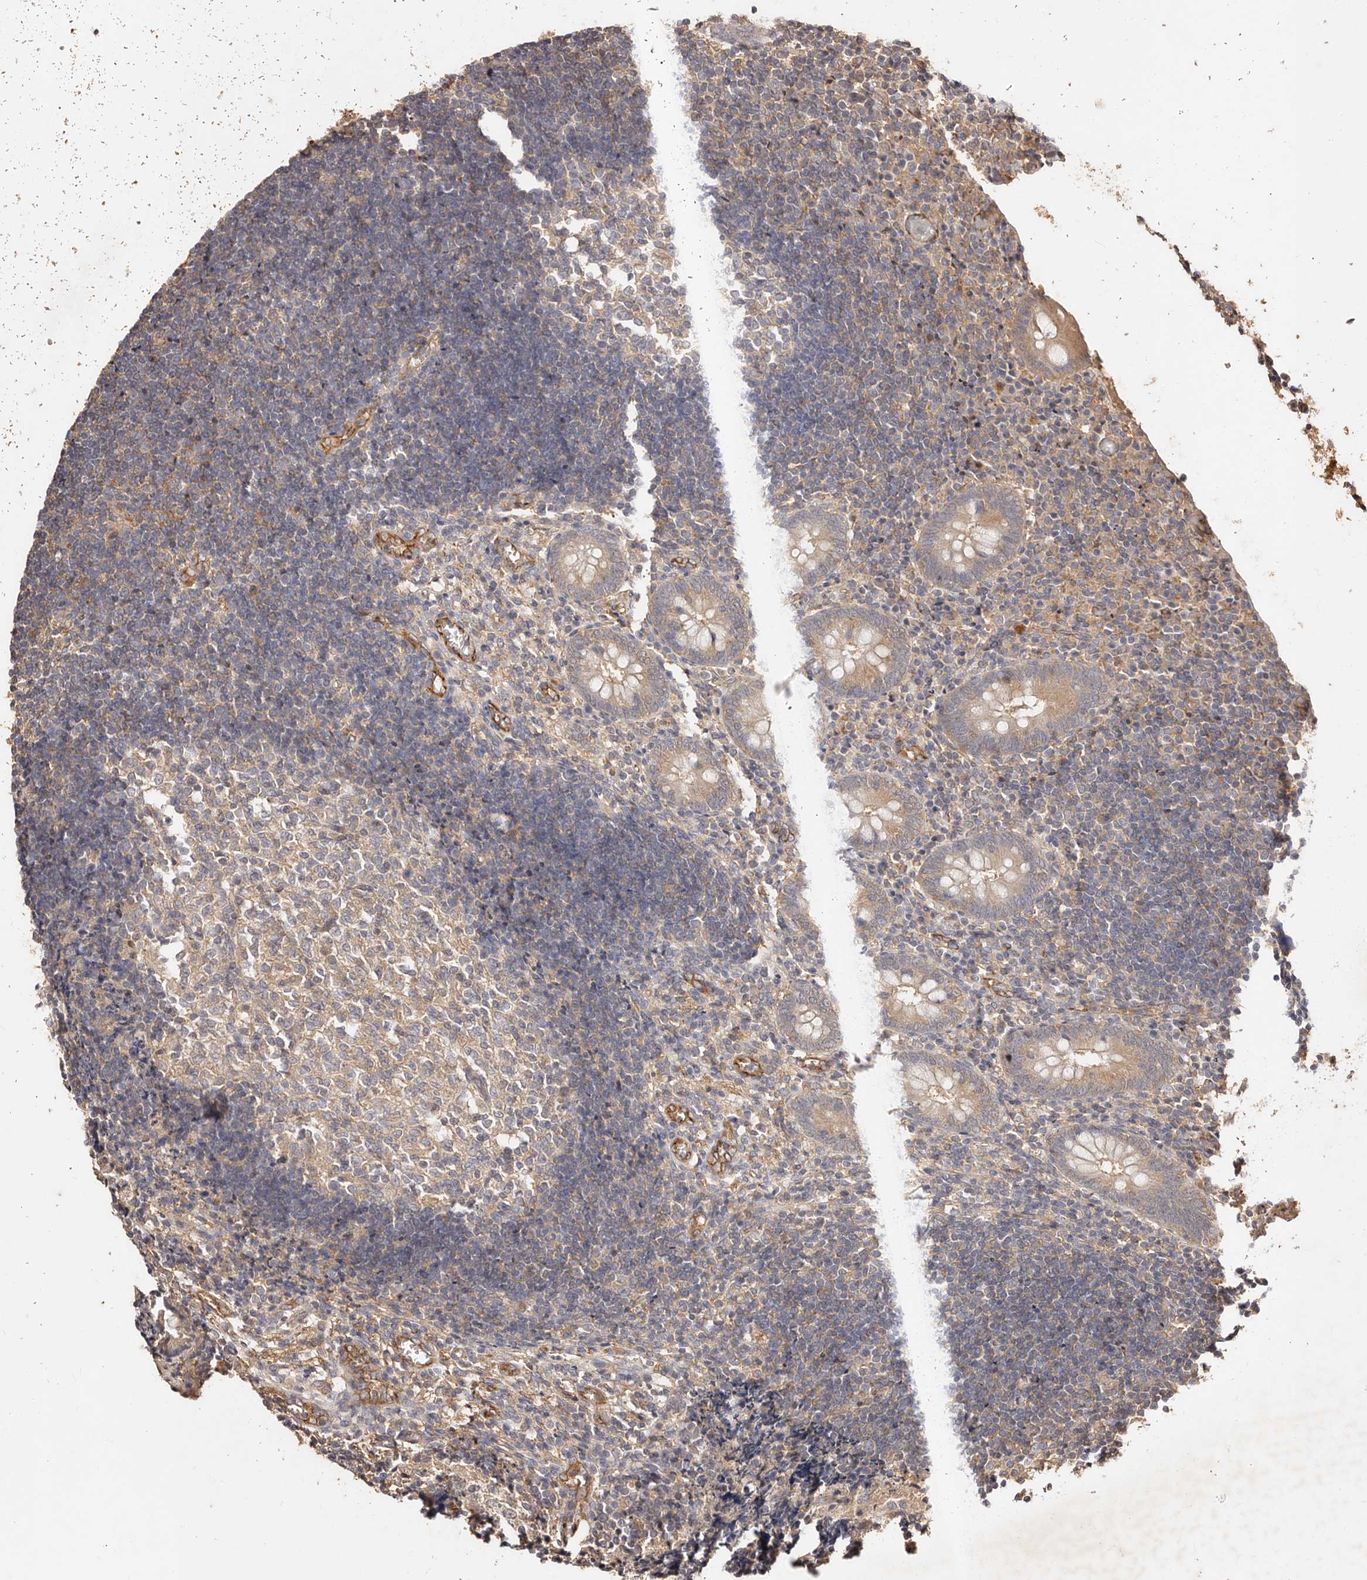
{"staining": {"intensity": "moderate", "quantity": "25%-75%", "location": "cytoplasmic/membranous"}, "tissue": "appendix", "cell_type": "Glandular cells", "image_type": "normal", "snomed": [{"axis": "morphology", "description": "Normal tissue, NOS"}, {"axis": "topography", "description": "Appendix"}], "caption": "Immunohistochemistry (IHC) histopathology image of benign appendix stained for a protein (brown), which reveals medium levels of moderate cytoplasmic/membranous expression in about 25%-75% of glandular cells.", "gene": "CCL14", "patient": {"sex": "female", "age": 17}}